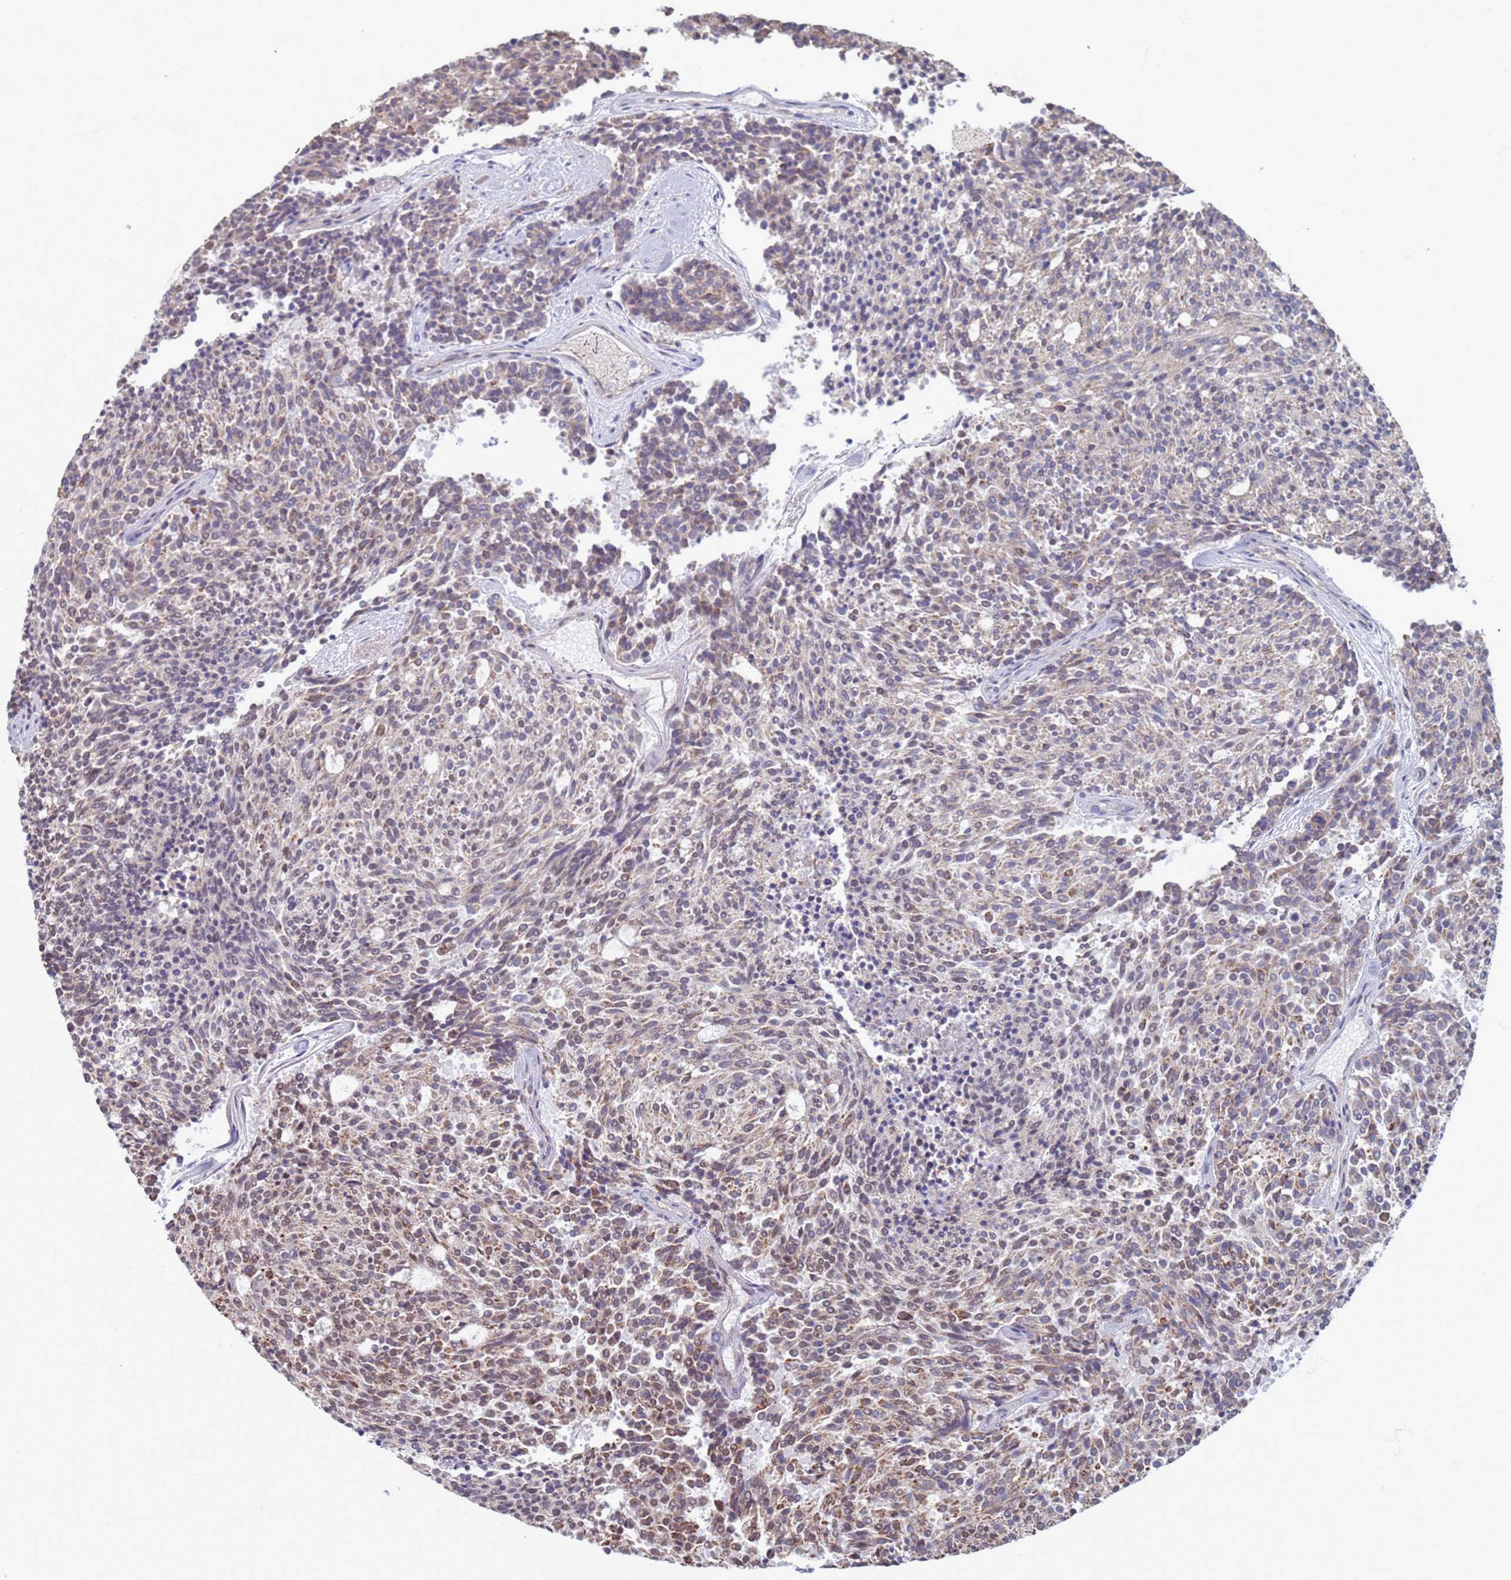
{"staining": {"intensity": "weak", "quantity": "25%-75%", "location": "cytoplasmic/membranous,nuclear"}, "tissue": "carcinoid", "cell_type": "Tumor cells", "image_type": "cancer", "snomed": [{"axis": "morphology", "description": "Carcinoid, malignant, NOS"}, {"axis": "topography", "description": "Pancreas"}], "caption": "Weak cytoplasmic/membranous and nuclear protein staining is present in about 25%-75% of tumor cells in carcinoid.", "gene": "SAE1", "patient": {"sex": "female", "age": 54}}